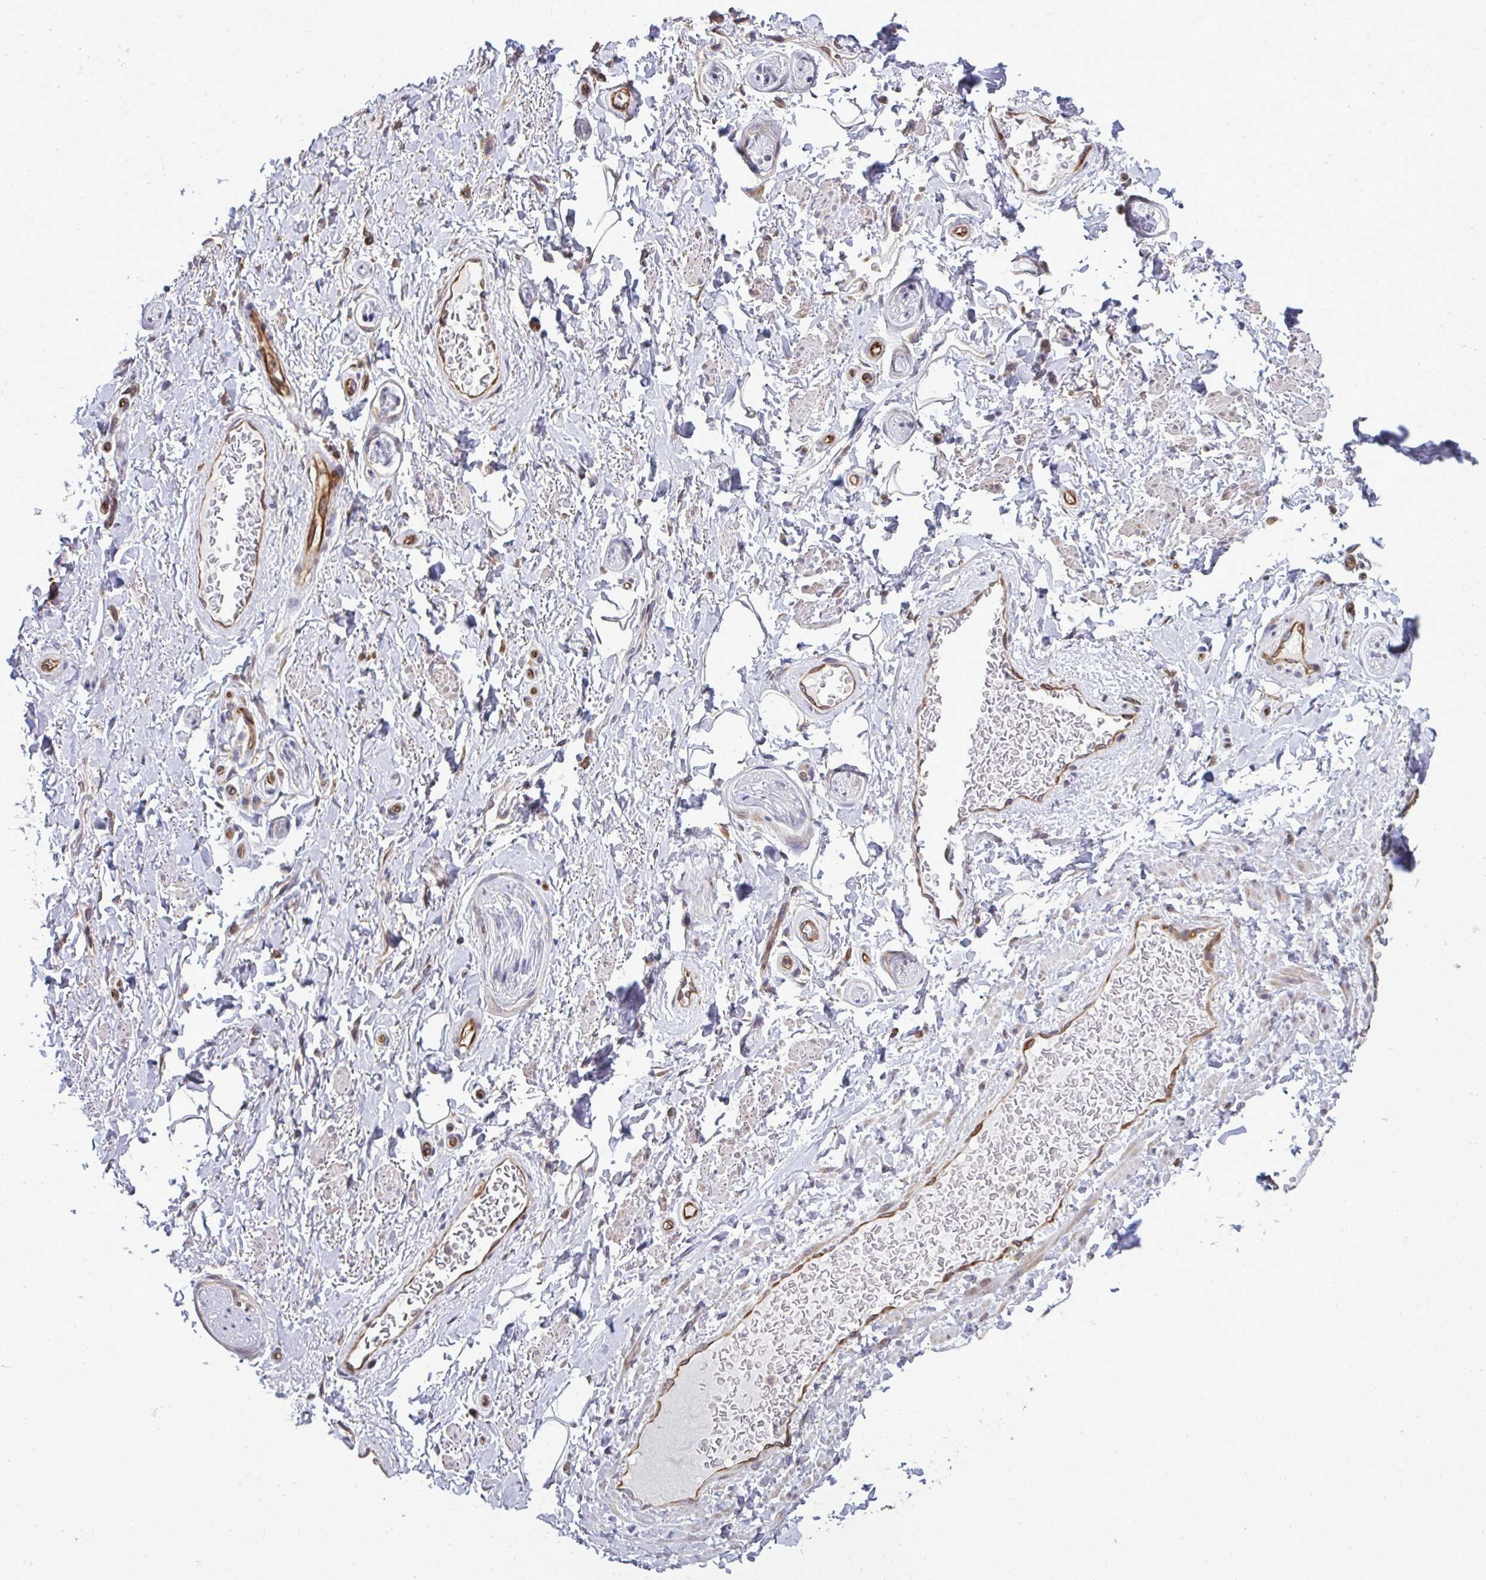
{"staining": {"intensity": "negative", "quantity": "none", "location": "none"}, "tissue": "adipose tissue", "cell_type": "Adipocytes", "image_type": "normal", "snomed": [{"axis": "morphology", "description": "Normal tissue, NOS"}, {"axis": "topography", "description": "Peripheral nerve tissue"}], "caption": "Human adipose tissue stained for a protein using IHC shows no expression in adipocytes.", "gene": "FUT10", "patient": {"sex": "male", "age": 51}}